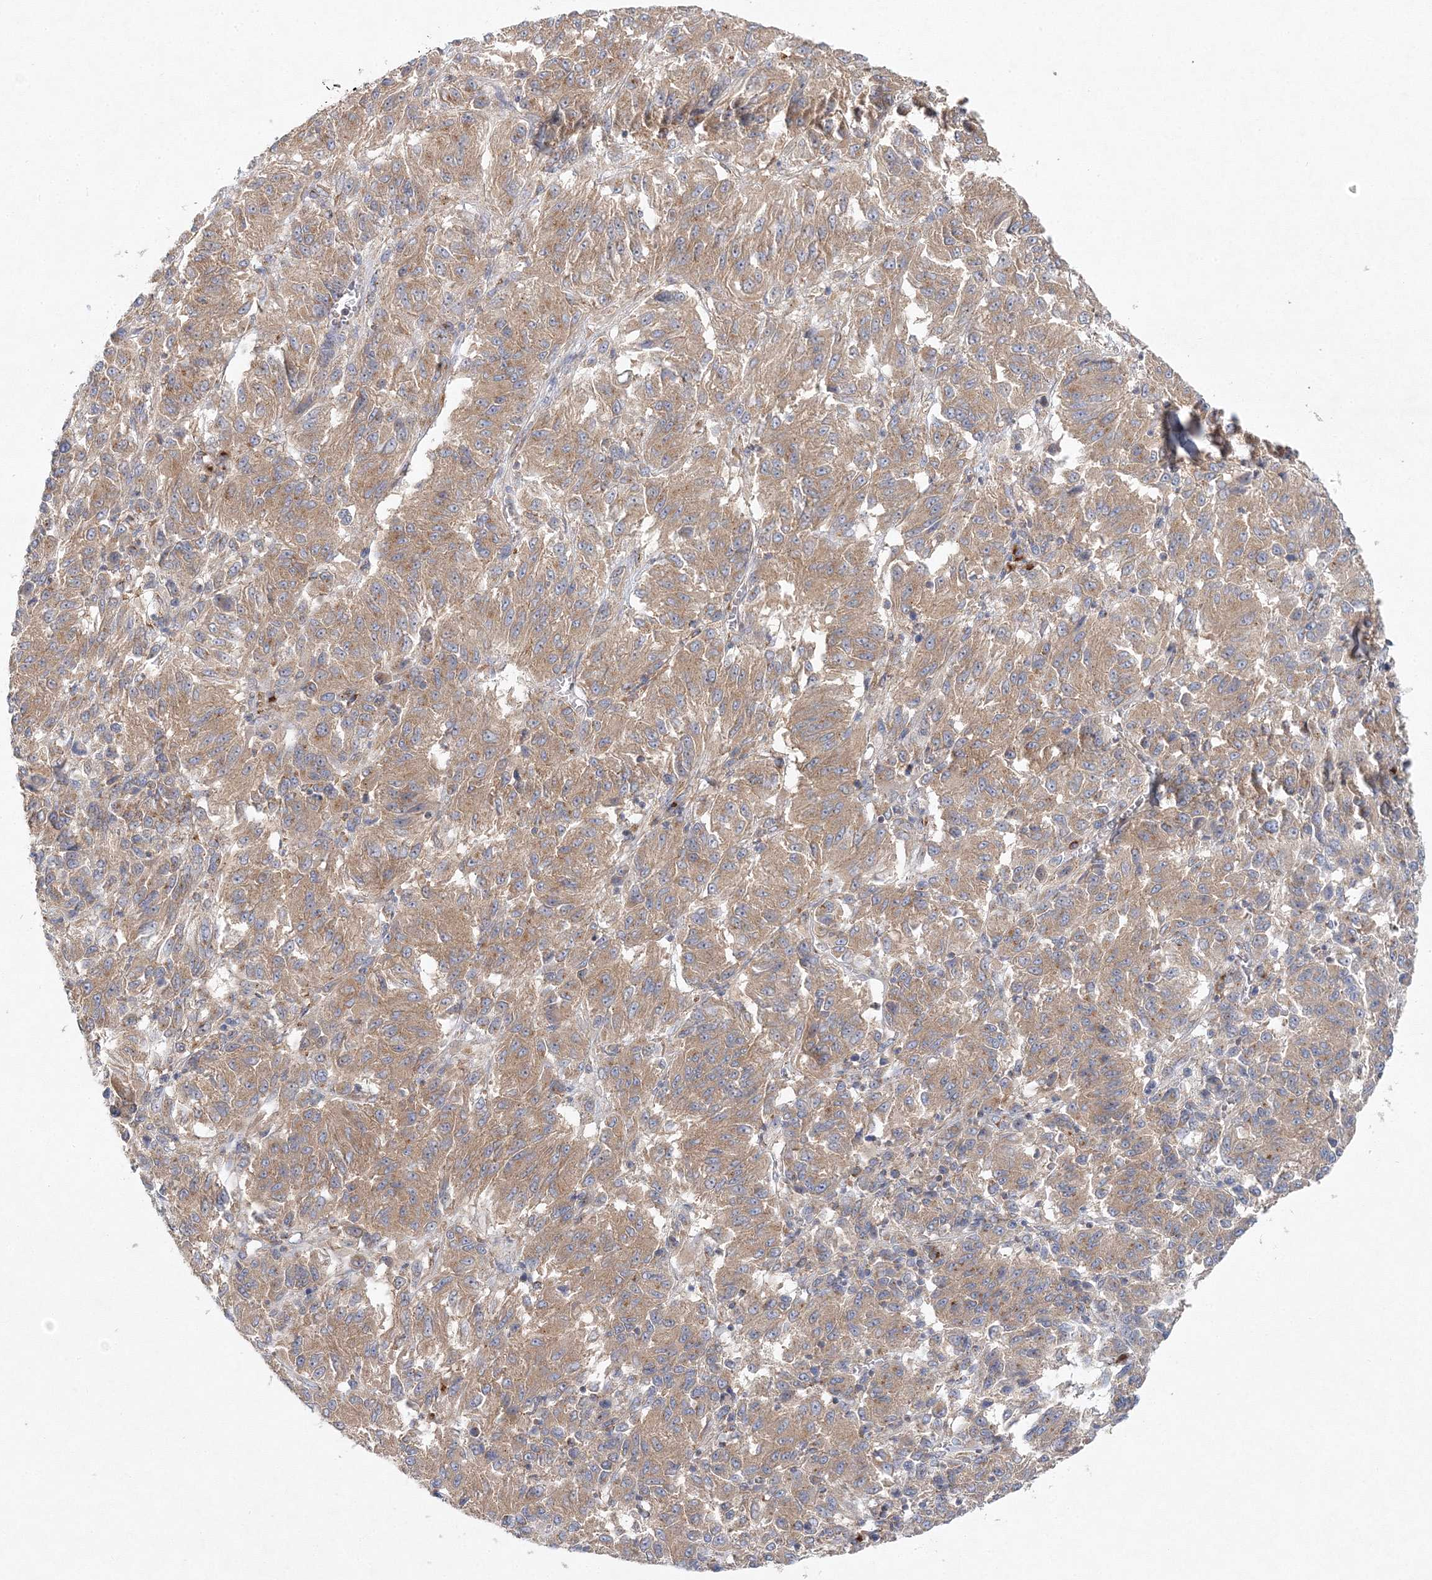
{"staining": {"intensity": "moderate", "quantity": ">75%", "location": "cytoplasmic/membranous"}, "tissue": "melanoma", "cell_type": "Tumor cells", "image_type": "cancer", "snomed": [{"axis": "morphology", "description": "Malignant melanoma, Metastatic site"}, {"axis": "topography", "description": "Lung"}], "caption": "Immunohistochemical staining of melanoma demonstrates medium levels of moderate cytoplasmic/membranous expression in about >75% of tumor cells.", "gene": "SEC23IP", "patient": {"sex": "male", "age": 64}}